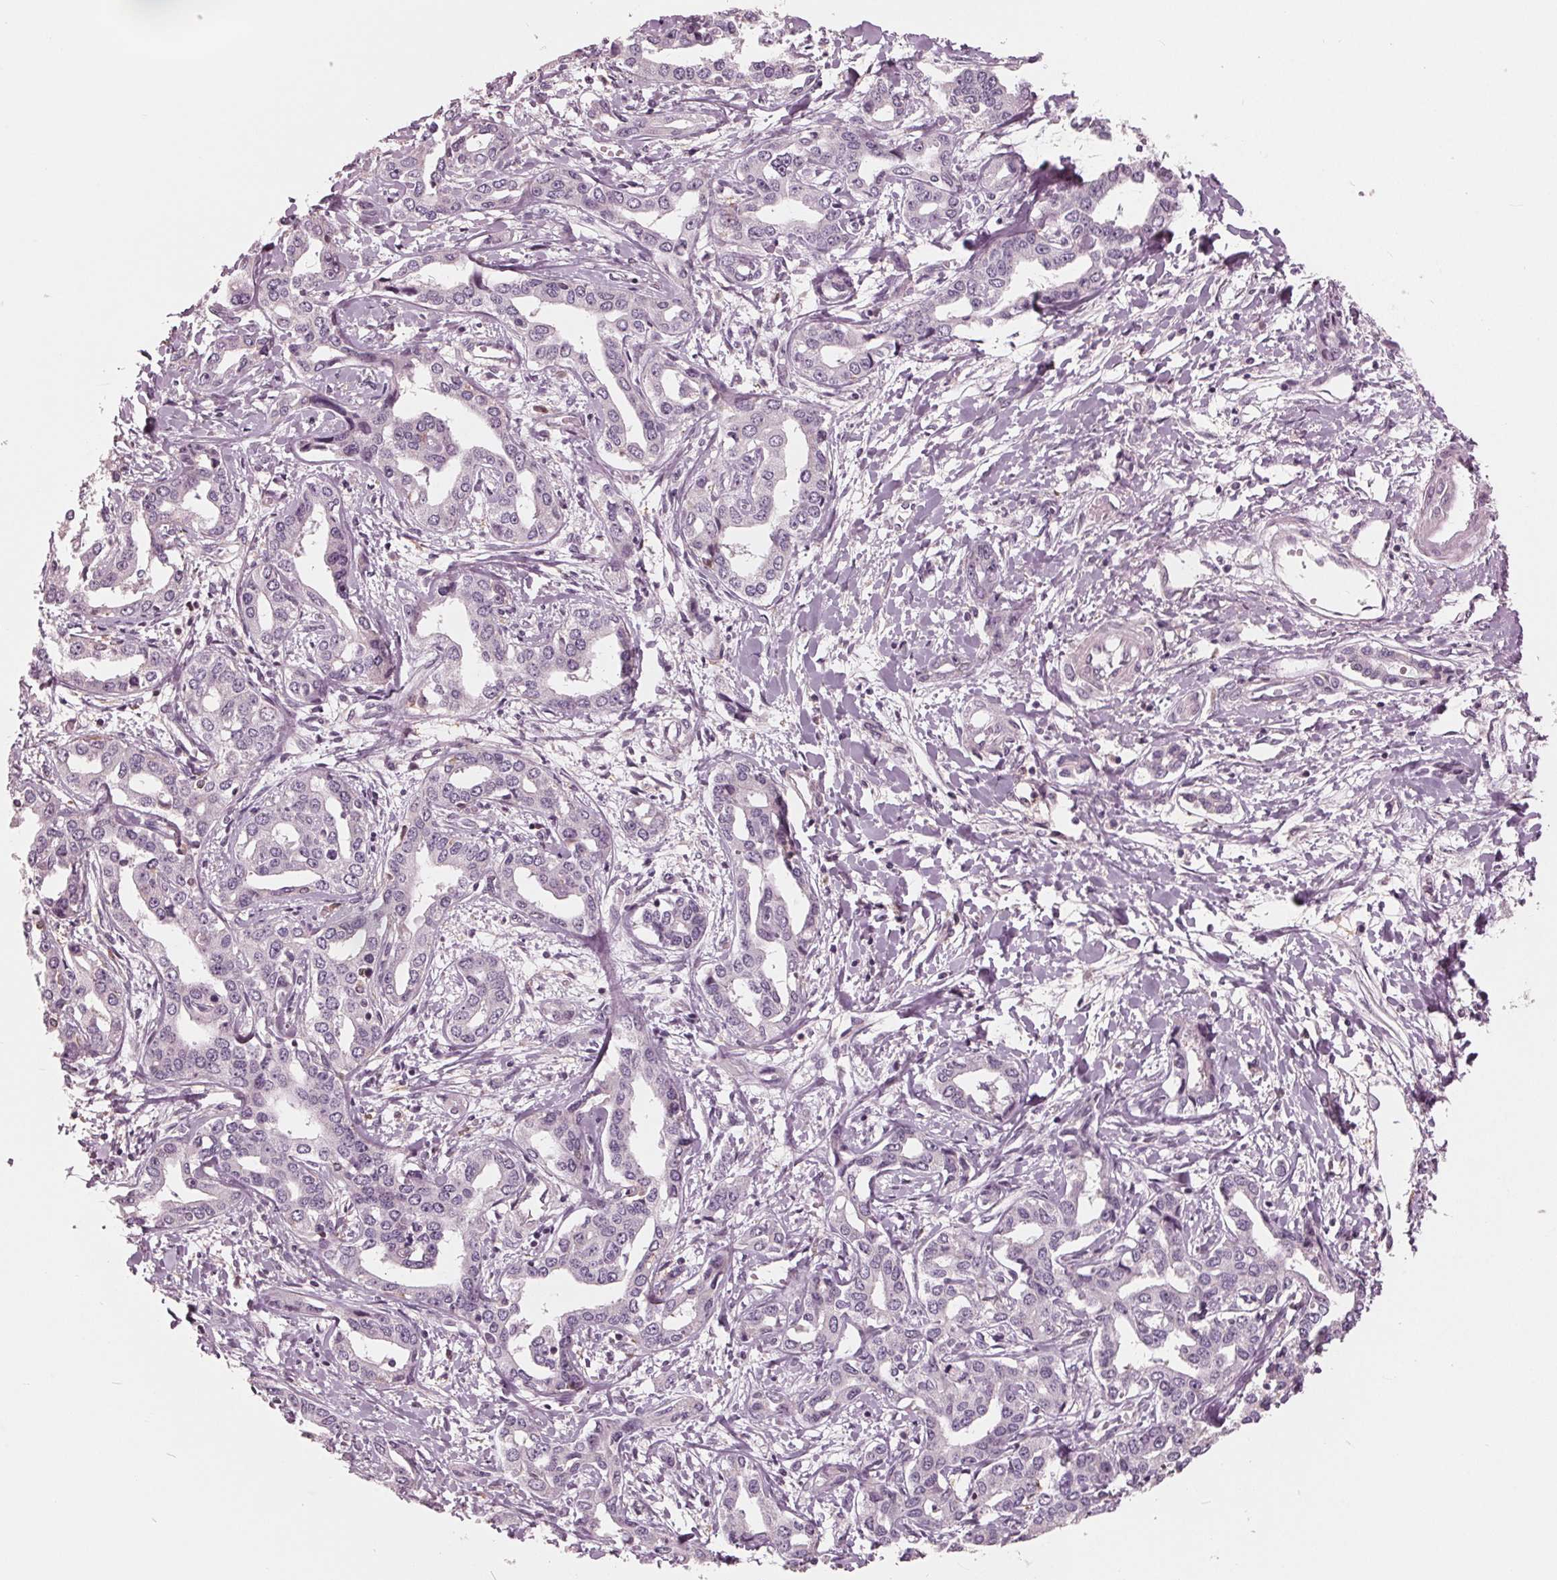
{"staining": {"intensity": "negative", "quantity": "none", "location": "none"}, "tissue": "liver cancer", "cell_type": "Tumor cells", "image_type": "cancer", "snomed": [{"axis": "morphology", "description": "Cholangiocarcinoma"}, {"axis": "topography", "description": "Liver"}], "caption": "IHC of human liver cancer (cholangiocarcinoma) shows no positivity in tumor cells.", "gene": "ING3", "patient": {"sex": "male", "age": 59}}